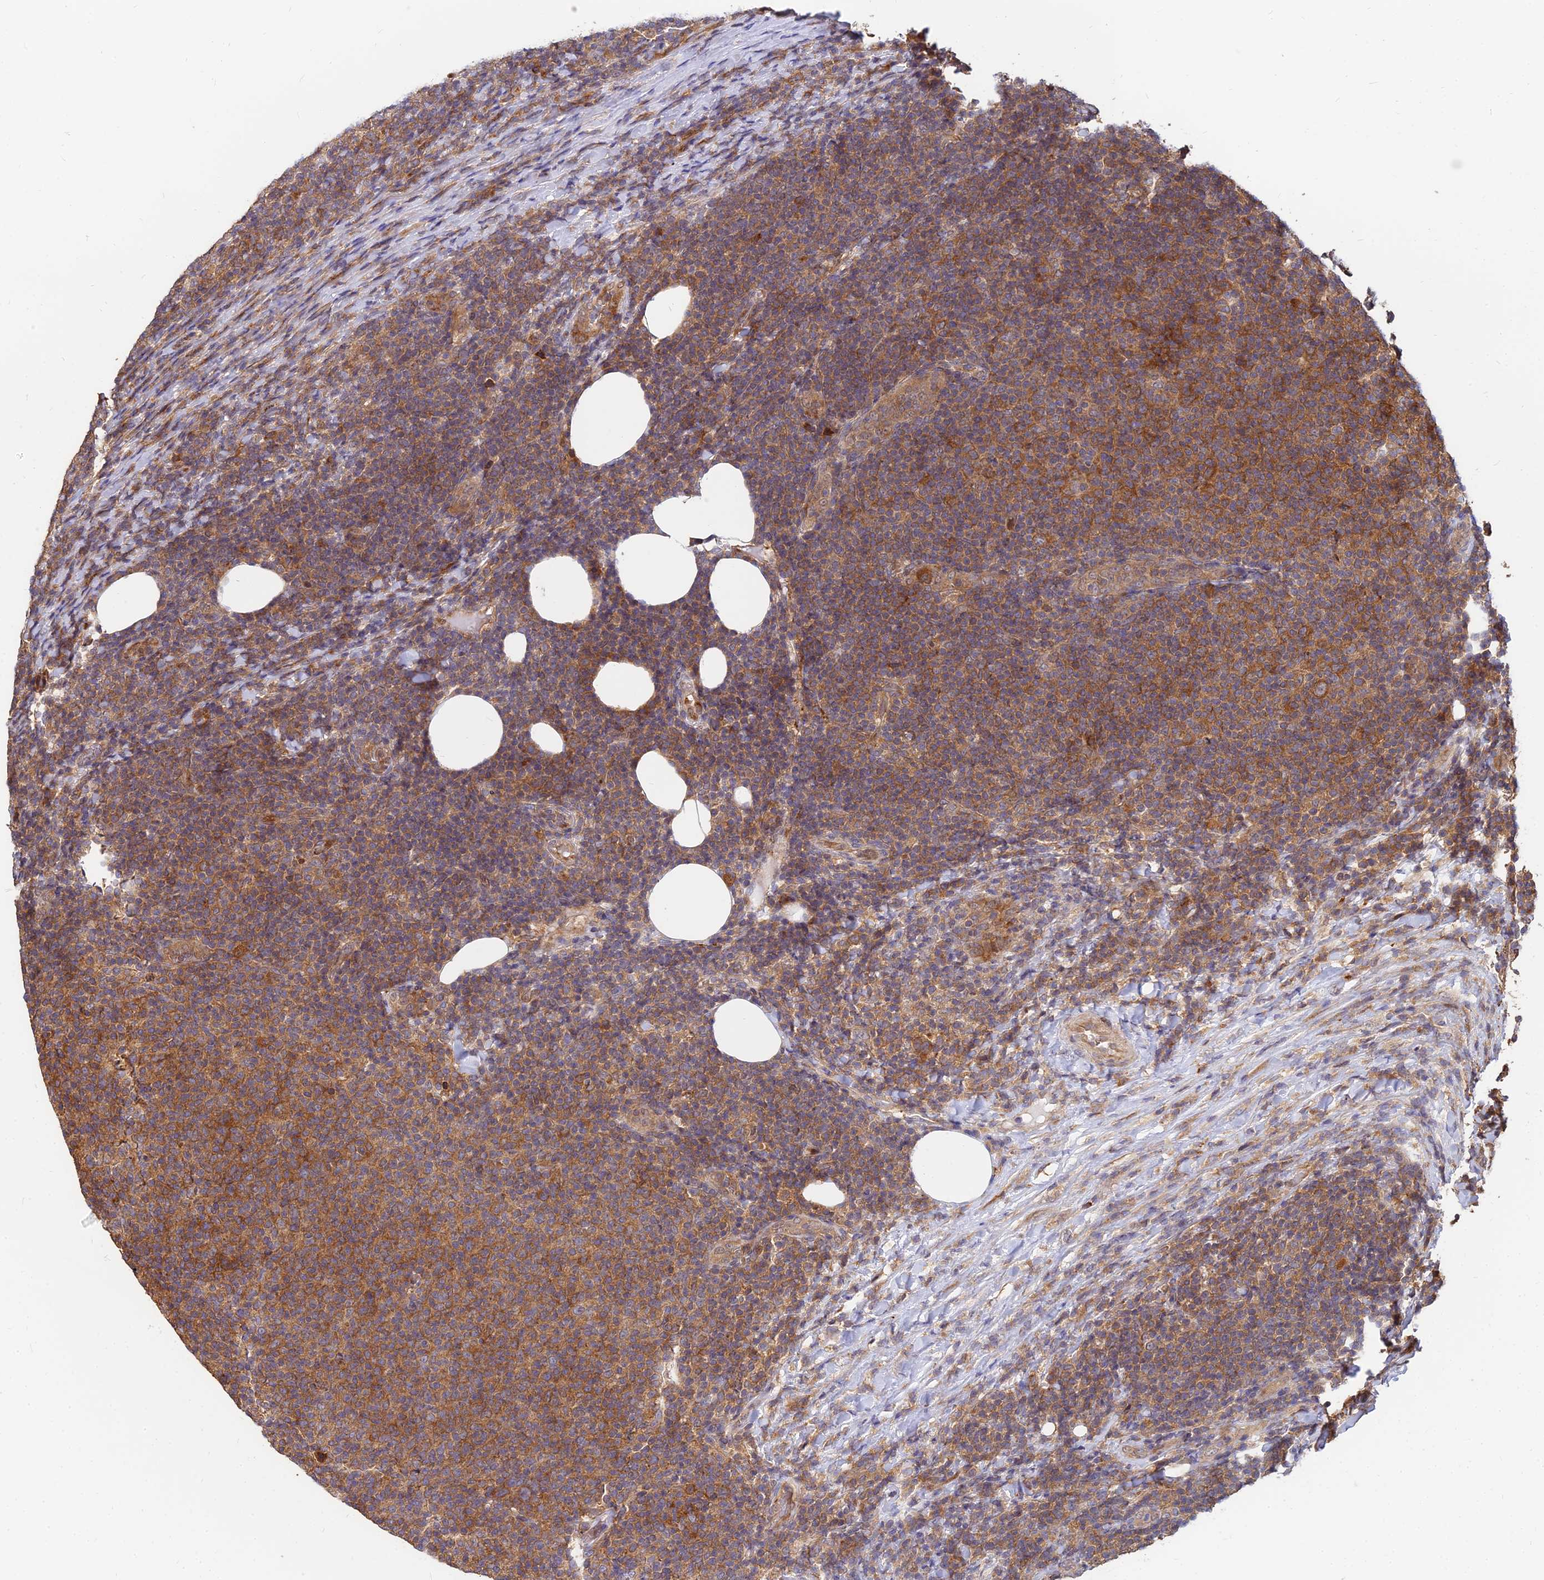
{"staining": {"intensity": "moderate", "quantity": "25%-75%", "location": "cytoplasmic/membranous"}, "tissue": "lymphoma", "cell_type": "Tumor cells", "image_type": "cancer", "snomed": [{"axis": "morphology", "description": "Malignant lymphoma, non-Hodgkin's type, Low grade"}, {"axis": "topography", "description": "Lymph node"}], "caption": "Lymphoma stained with a brown dye shows moderate cytoplasmic/membranous positive expression in approximately 25%-75% of tumor cells.", "gene": "CCT6B", "patient": {"sex": "male", "age": 66}}